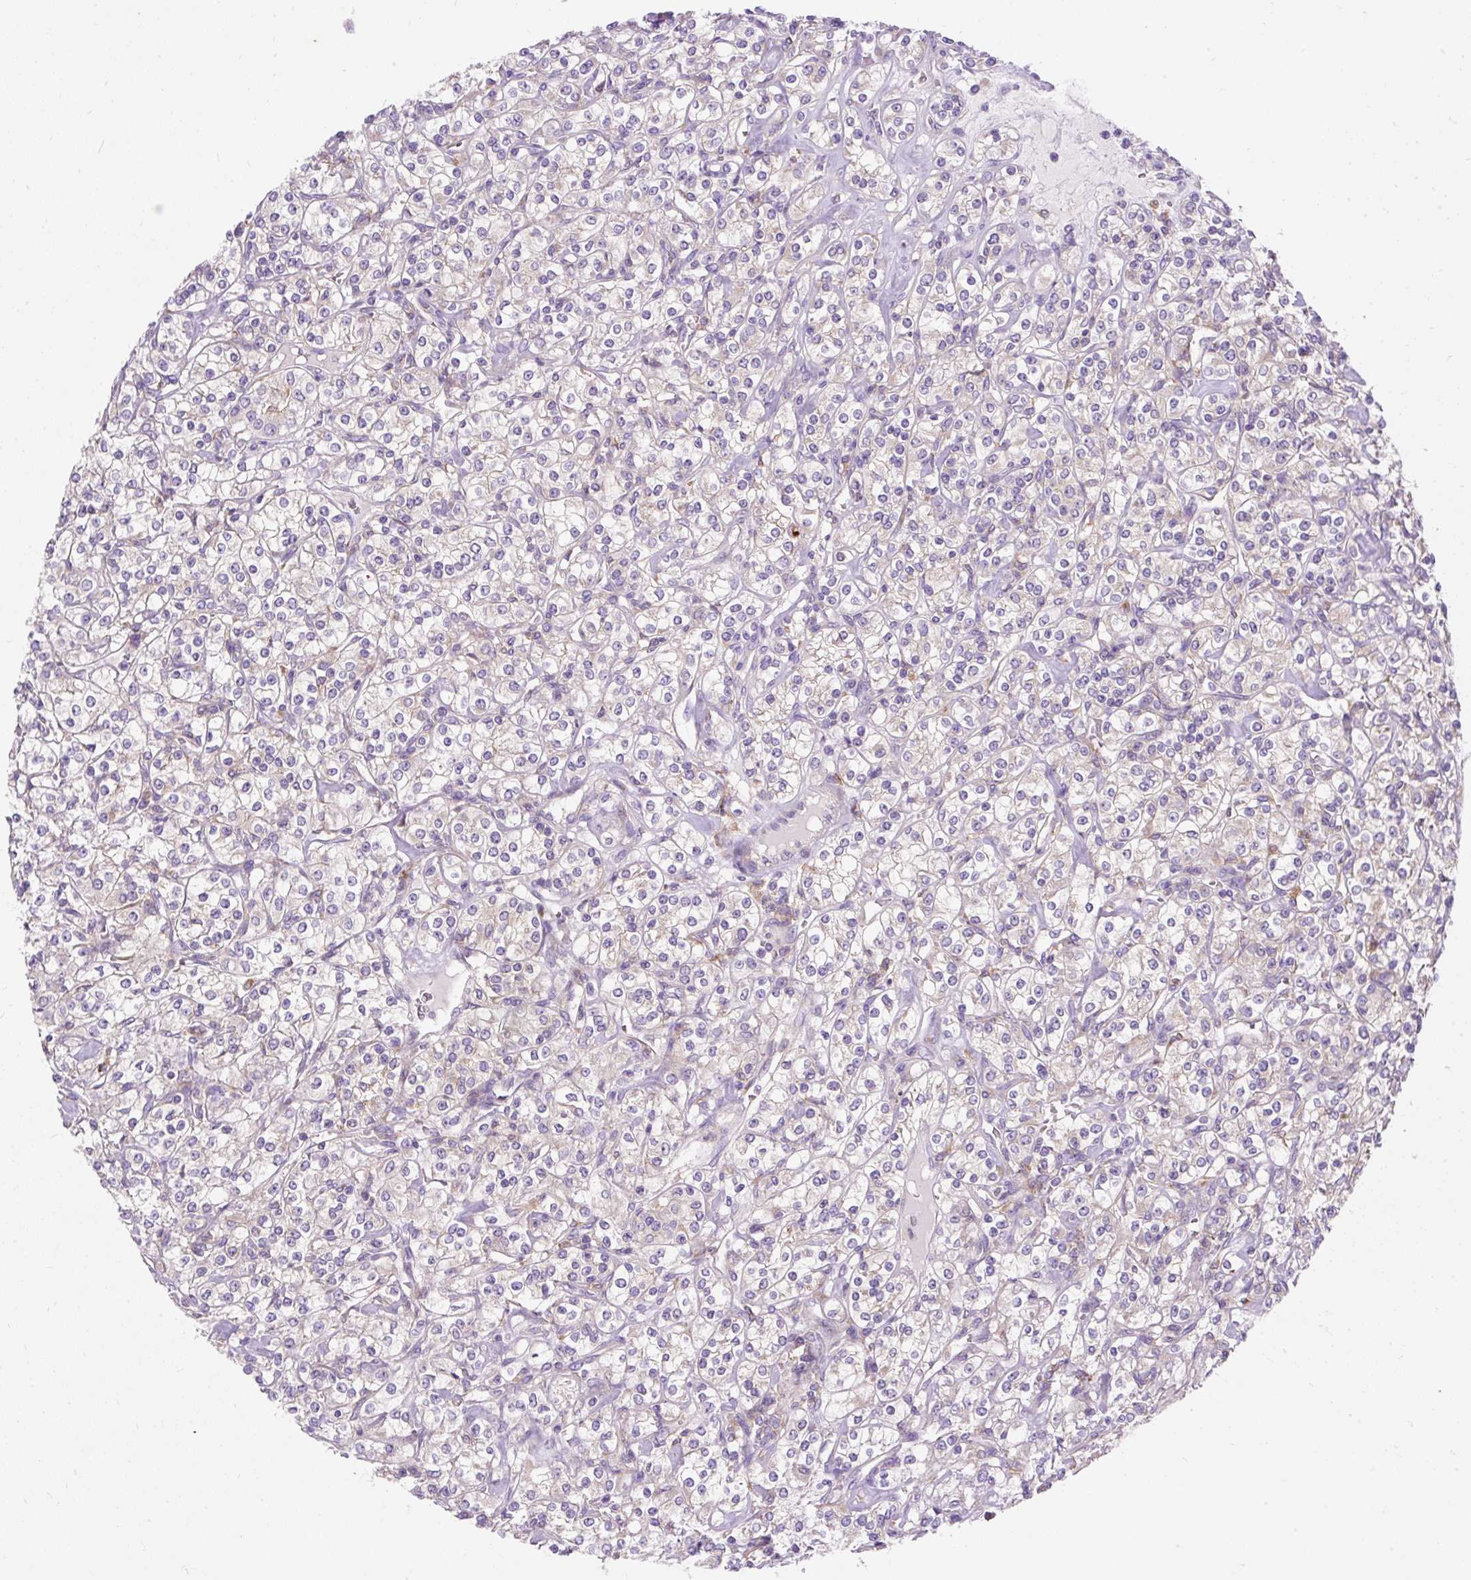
{"staining": {"intensity": "negative", "quantity": "none", "location": "none"}, "tissue": "renal cancer", "cell_type": "Tumor cells", "image_type": "cancer", "snomed": [{"axis": "morphology", "description": "Adenocarcinoma, NOS"}, {"axis": "topography", "description": "Kidney"}], "caption": "This image is of renal cancer (adenocarcinoma) stained with immunohistochemistry (IHC) to label a protein in brown with the nuclei are counter-stained blue. There is no positivity in tumor cells.", "gene": "OR4K15", "patient": {"sex": "male", "age": 77}}